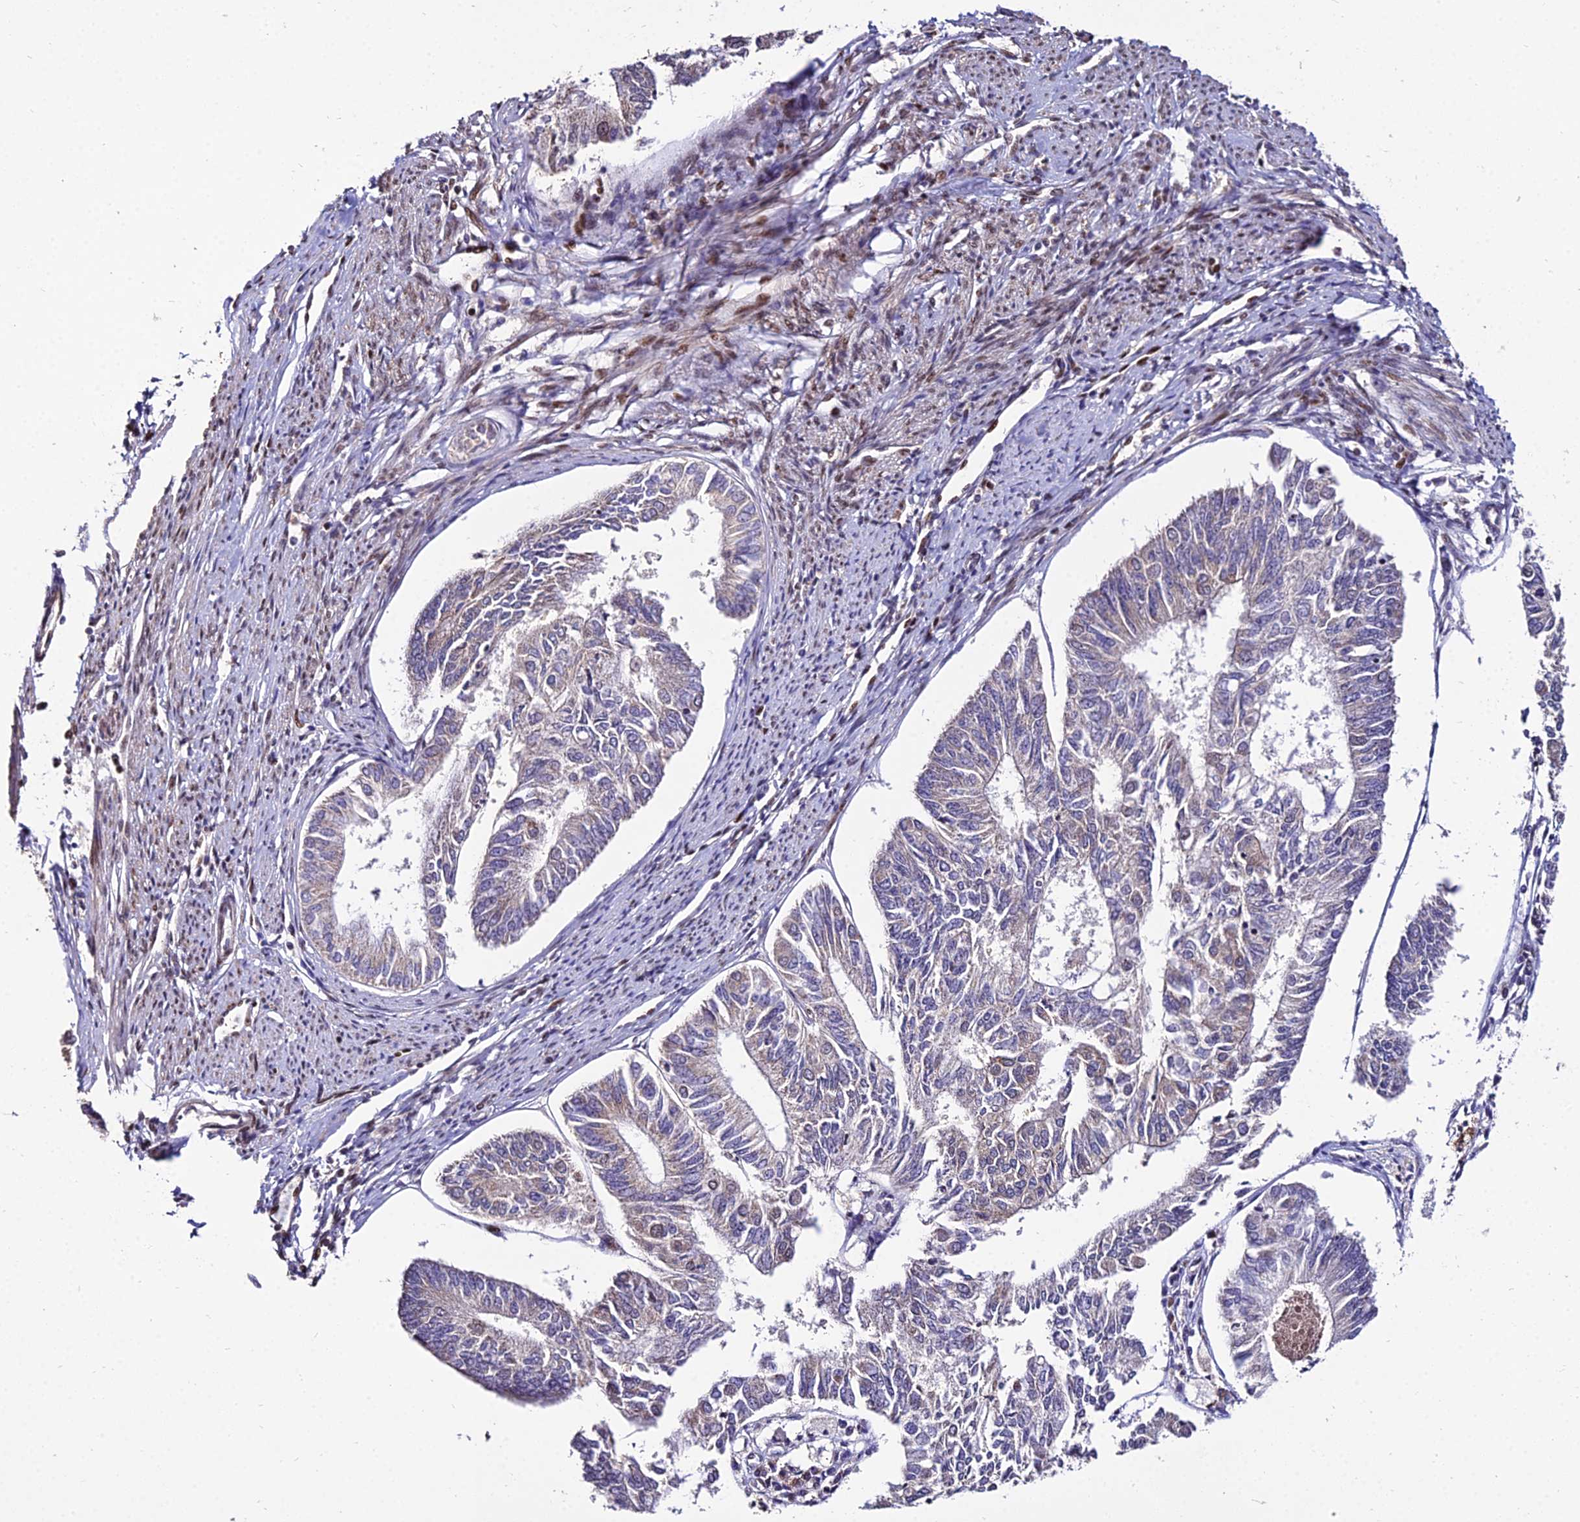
{"staining": {"intensity": "negative", "quantity": "none", "location": "none"}, "tissue": "endometrial cancer", "cell_type": "Tumor cells", "image_type": "cancer", "snomed": [{"axis": "morphology", "description": "Adenocarcinoma, NOS"}, {"axis": "topography", "description": "Endometrium"}], "caption": "Tumor cells are negative for protein expression in human adenocarcinoma (endometrial).", "gene": "CIB3", "patient": {"sex": "female", "age": 68}}